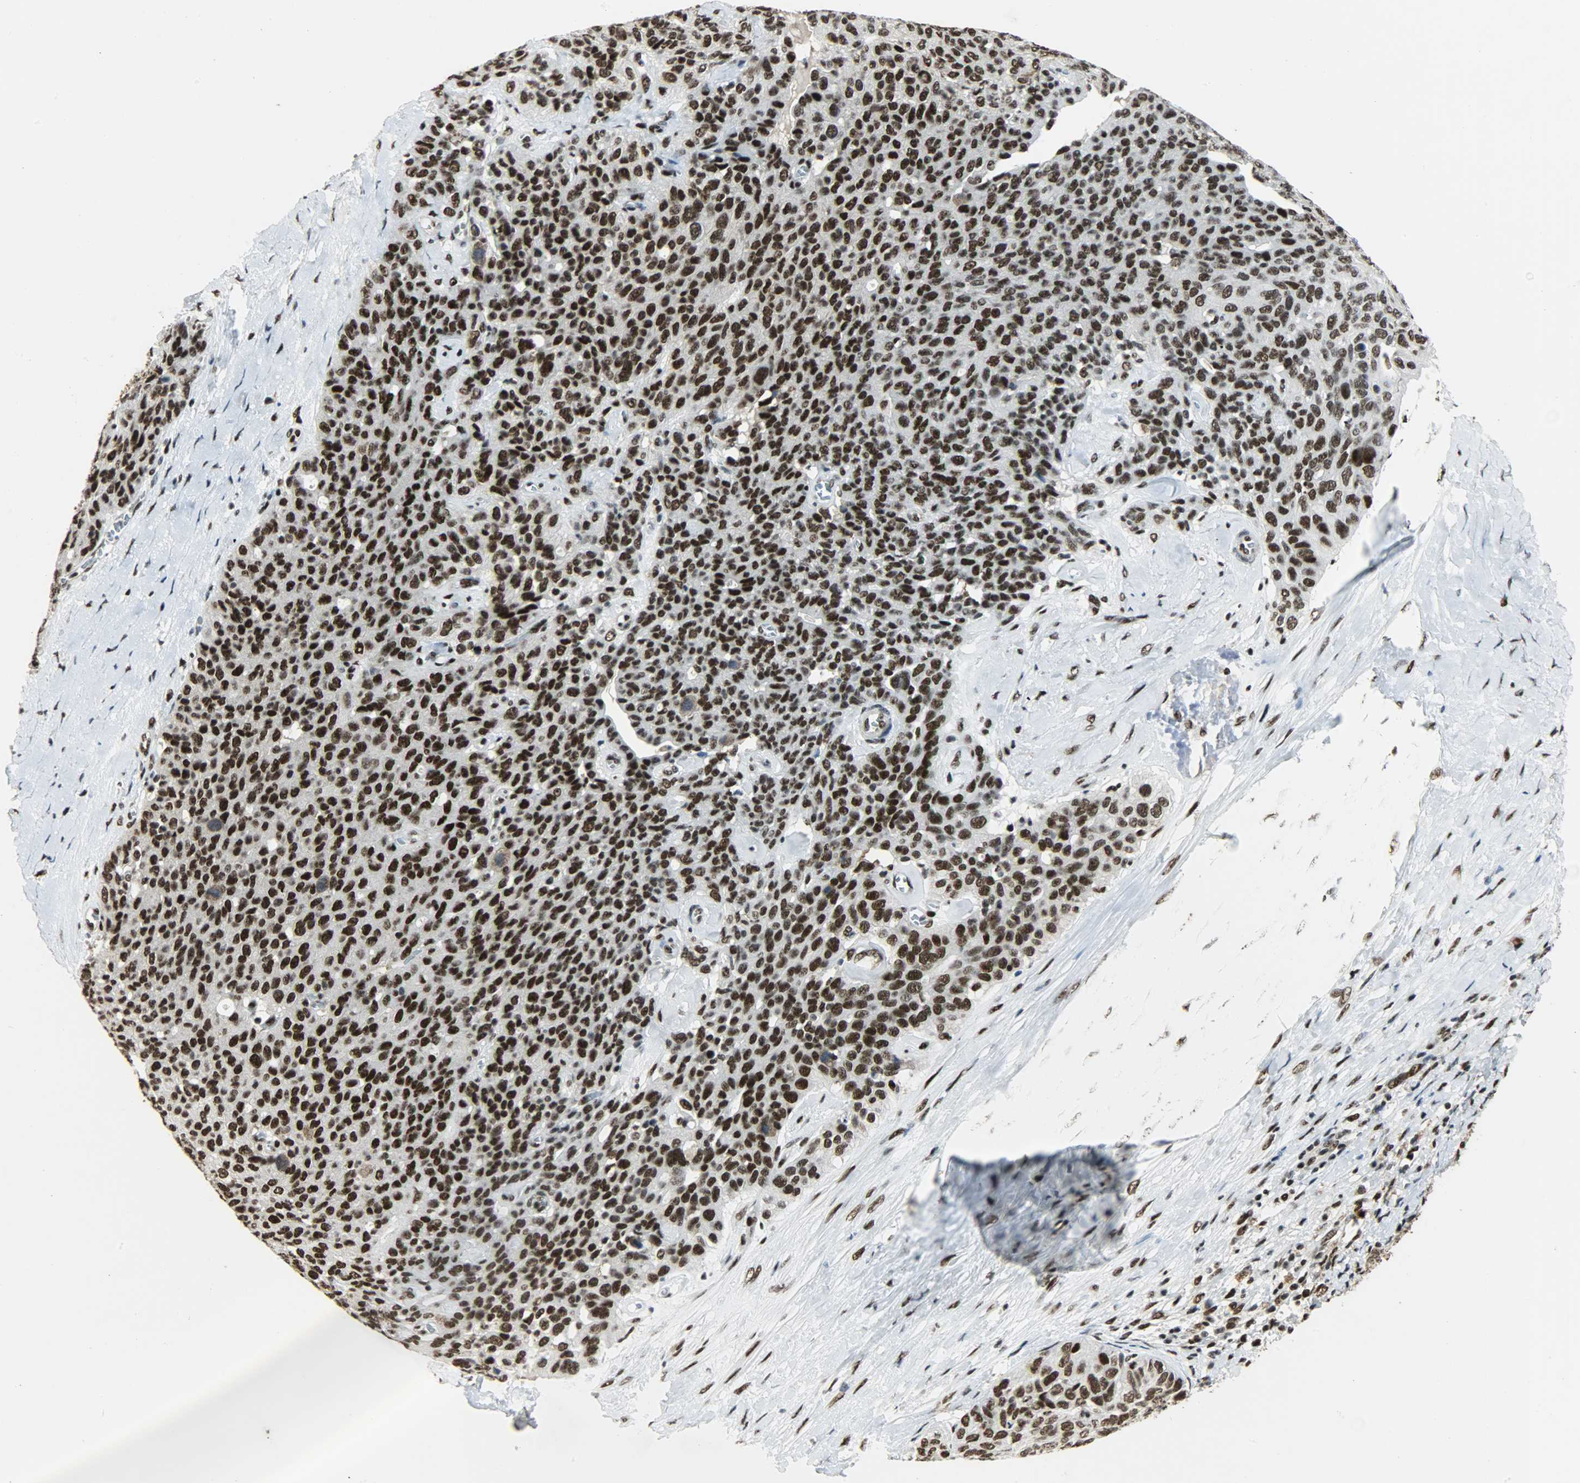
{"staining": {"intensity": "strong", "quantity": ">75%", "location": "nuclear"}, "tissue": "ovarian cancer", "cell_type": "Tumor cells", "image_type": "cancer", "snomed": [{"axis": "morphology", "description": "Carcinoma, endometroid"}, {"axis": "topography", "description": "Ovary"}], "caption": "Ovarian cancer stained with DAB (3,3'-diaminobenzidine) immunohistochemistry exhibits high levels of strong nuclear staining in about >75% of tumor cells.", "gene": "SSB", "patient": {"sex": "female", "age": 60}}